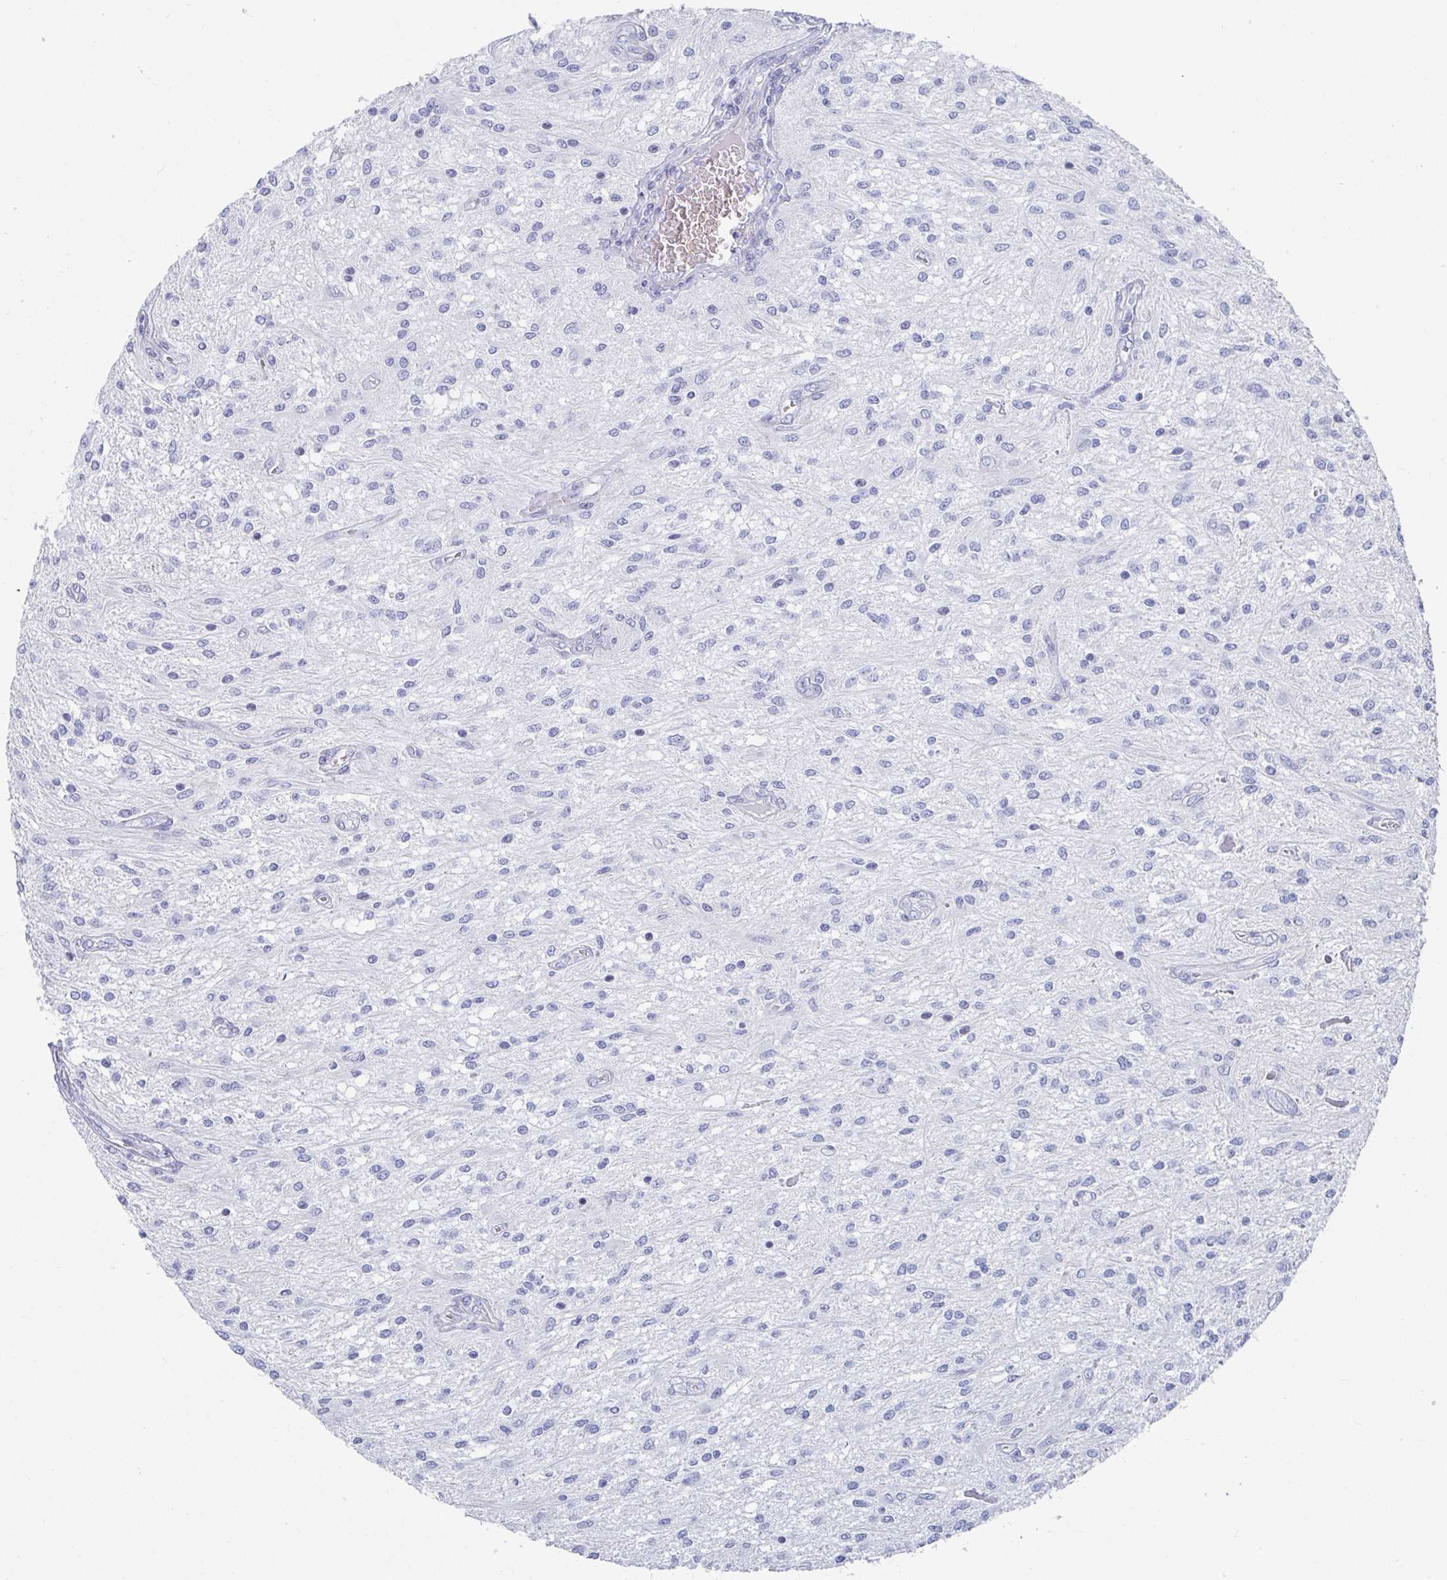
{"staining": {"intensity": "negative", "quantity": "none", "location": "none"}, "tissue": "glioma", "cell_type": "Tumor cells", "image_type": "cancer", "snomed": [{"axis": "morphology", "description": "Glioma, malignant, Low grade"}, {"axis": "topography", "description": "Cerebellum"}], "caption": "High magnification brightfield microscopy of malignant glioma (low-grade) stained with DAB (3,3'-diaminobenzidine) (brown) and counterstained with hematoxylin (blue): tumor cells show no significant expression.", "gene": "ZFP82", "patient": {"sex": "female", "age": 14}}